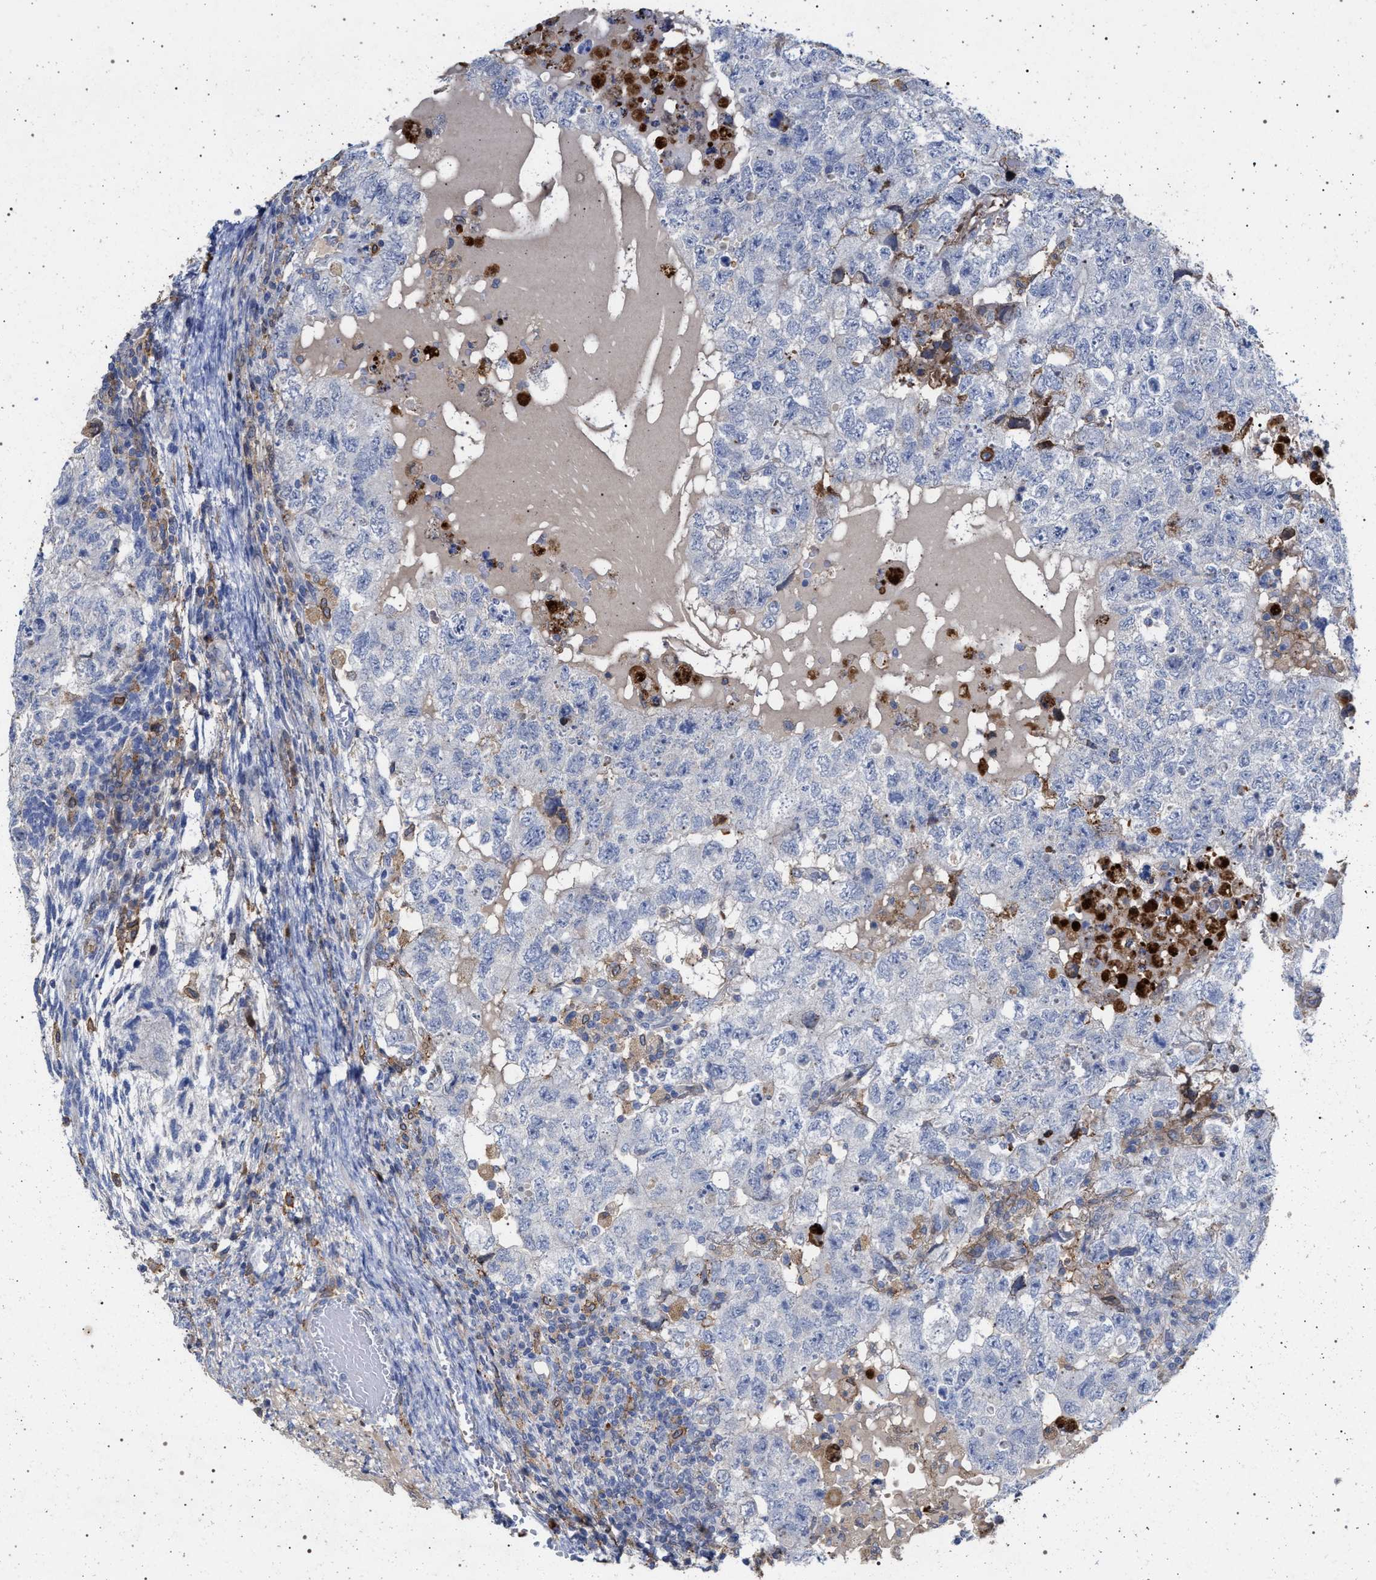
{"staining": {"intensity": "negative", "quantity": "none", "location": "none"}, "tissue": "testis cancer", "cell_type": "Tumor cells", "image_type": "cancer", "snomed": [{"axis": "morphology", "description": "Carcinoma, Embryonal, NOS"}, {"axis": "topography", "description": "Testis"}], "caption": "The histopathology image reveals no significant positivity in tumor cells of testis cancer (embryonal carcinoma). (DAB immunohistochemistry with hematoxylin counter stain).", "gene": "PLG", "patient": {"sex": "male", "age": 36}}